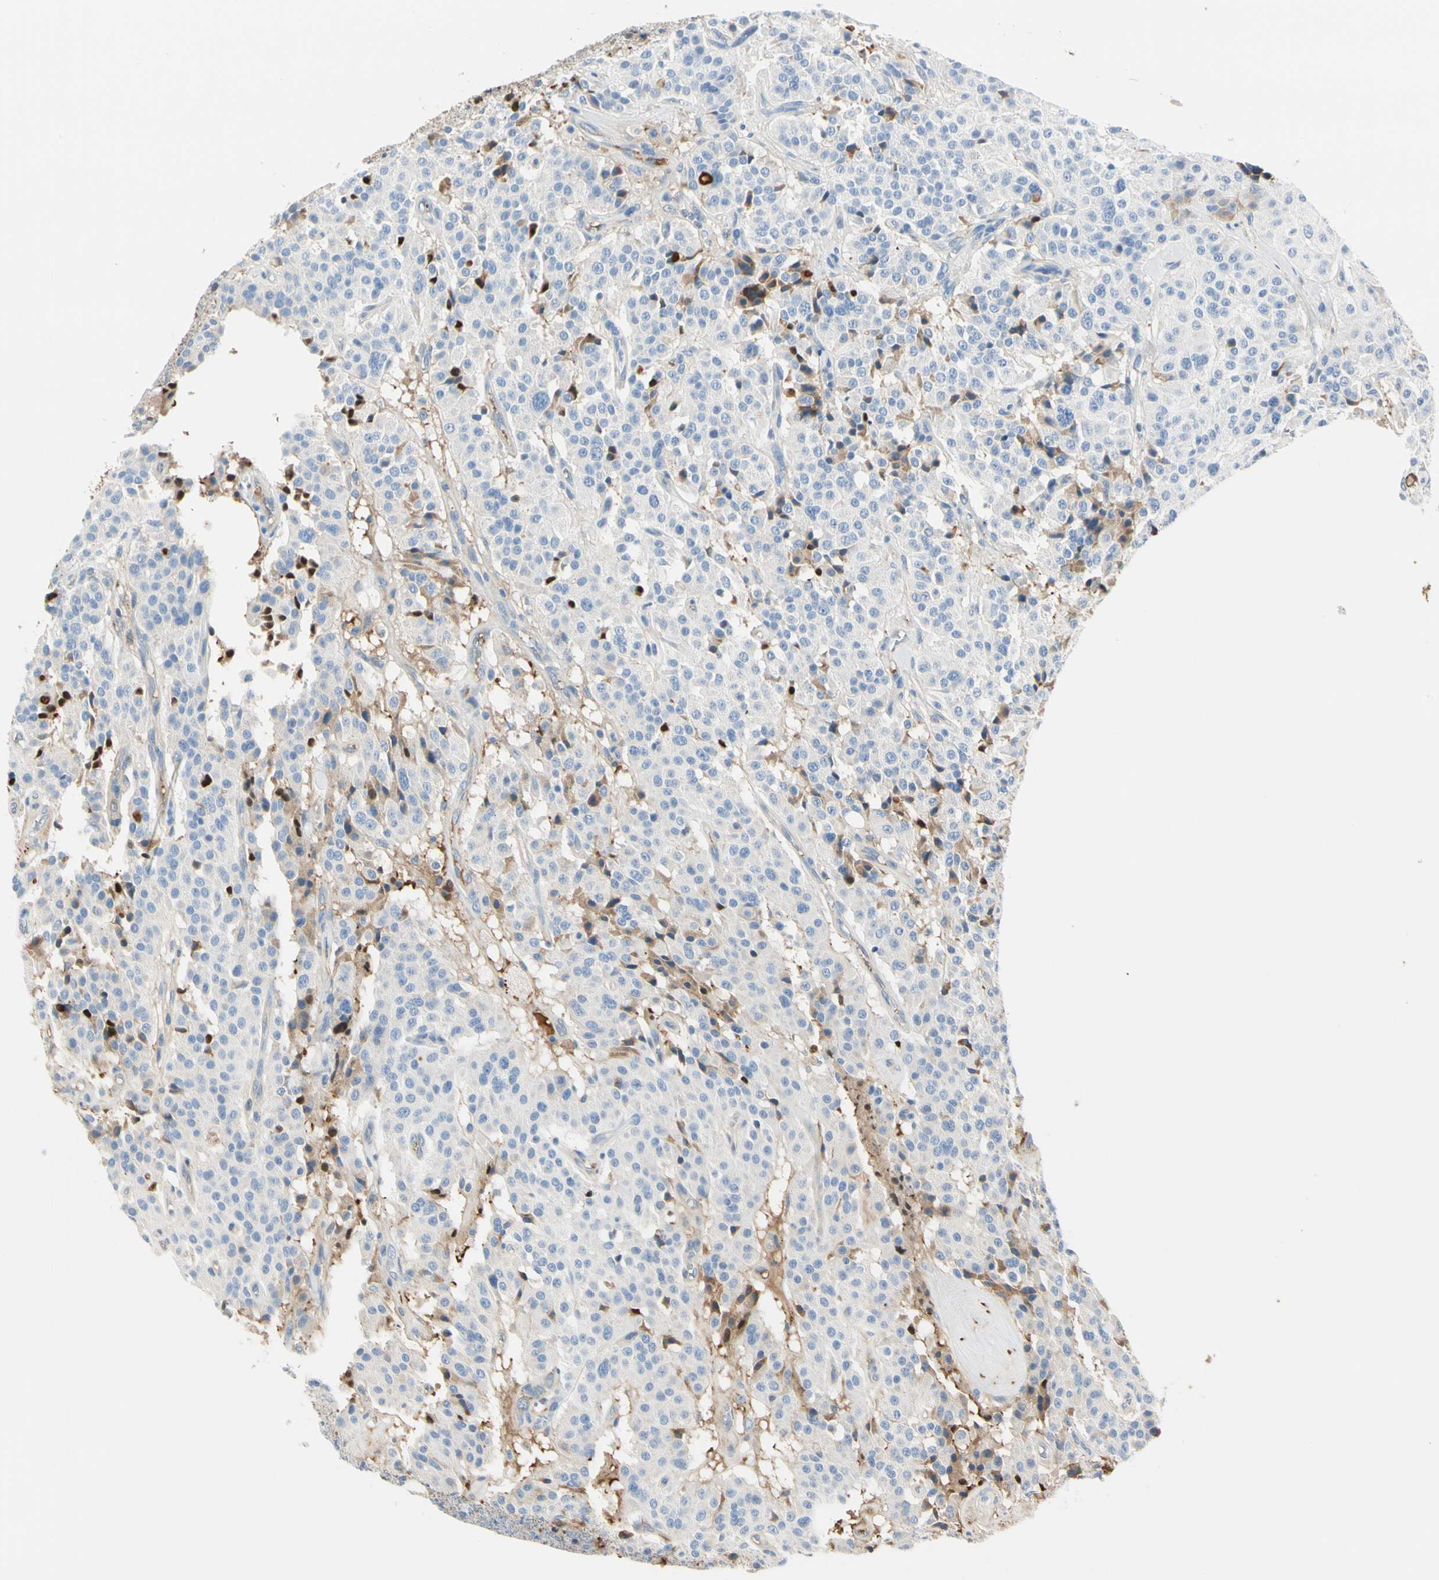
{"staining": {"intensity": "weak", "quantity": "25%-75%", "location": "cytoplasmic/membranous"}, "tissue": "carcinoid", "cell_type": "Tumor cells", "image_type": "cancer", "snomed": [{"axis": "morphology", "description": "Carcinoid, malignant, NOS"}, {"axis": "topography", "description": "Lung"}], "caption": "About 25%-75% of tumor cells in human carcinoid display weak cytoplasmic/membranous protein positivity as visualized by brown immunohistochemical staining.", "gene": "LAMB3", "patient": {"sex": "male", "age": 30}}